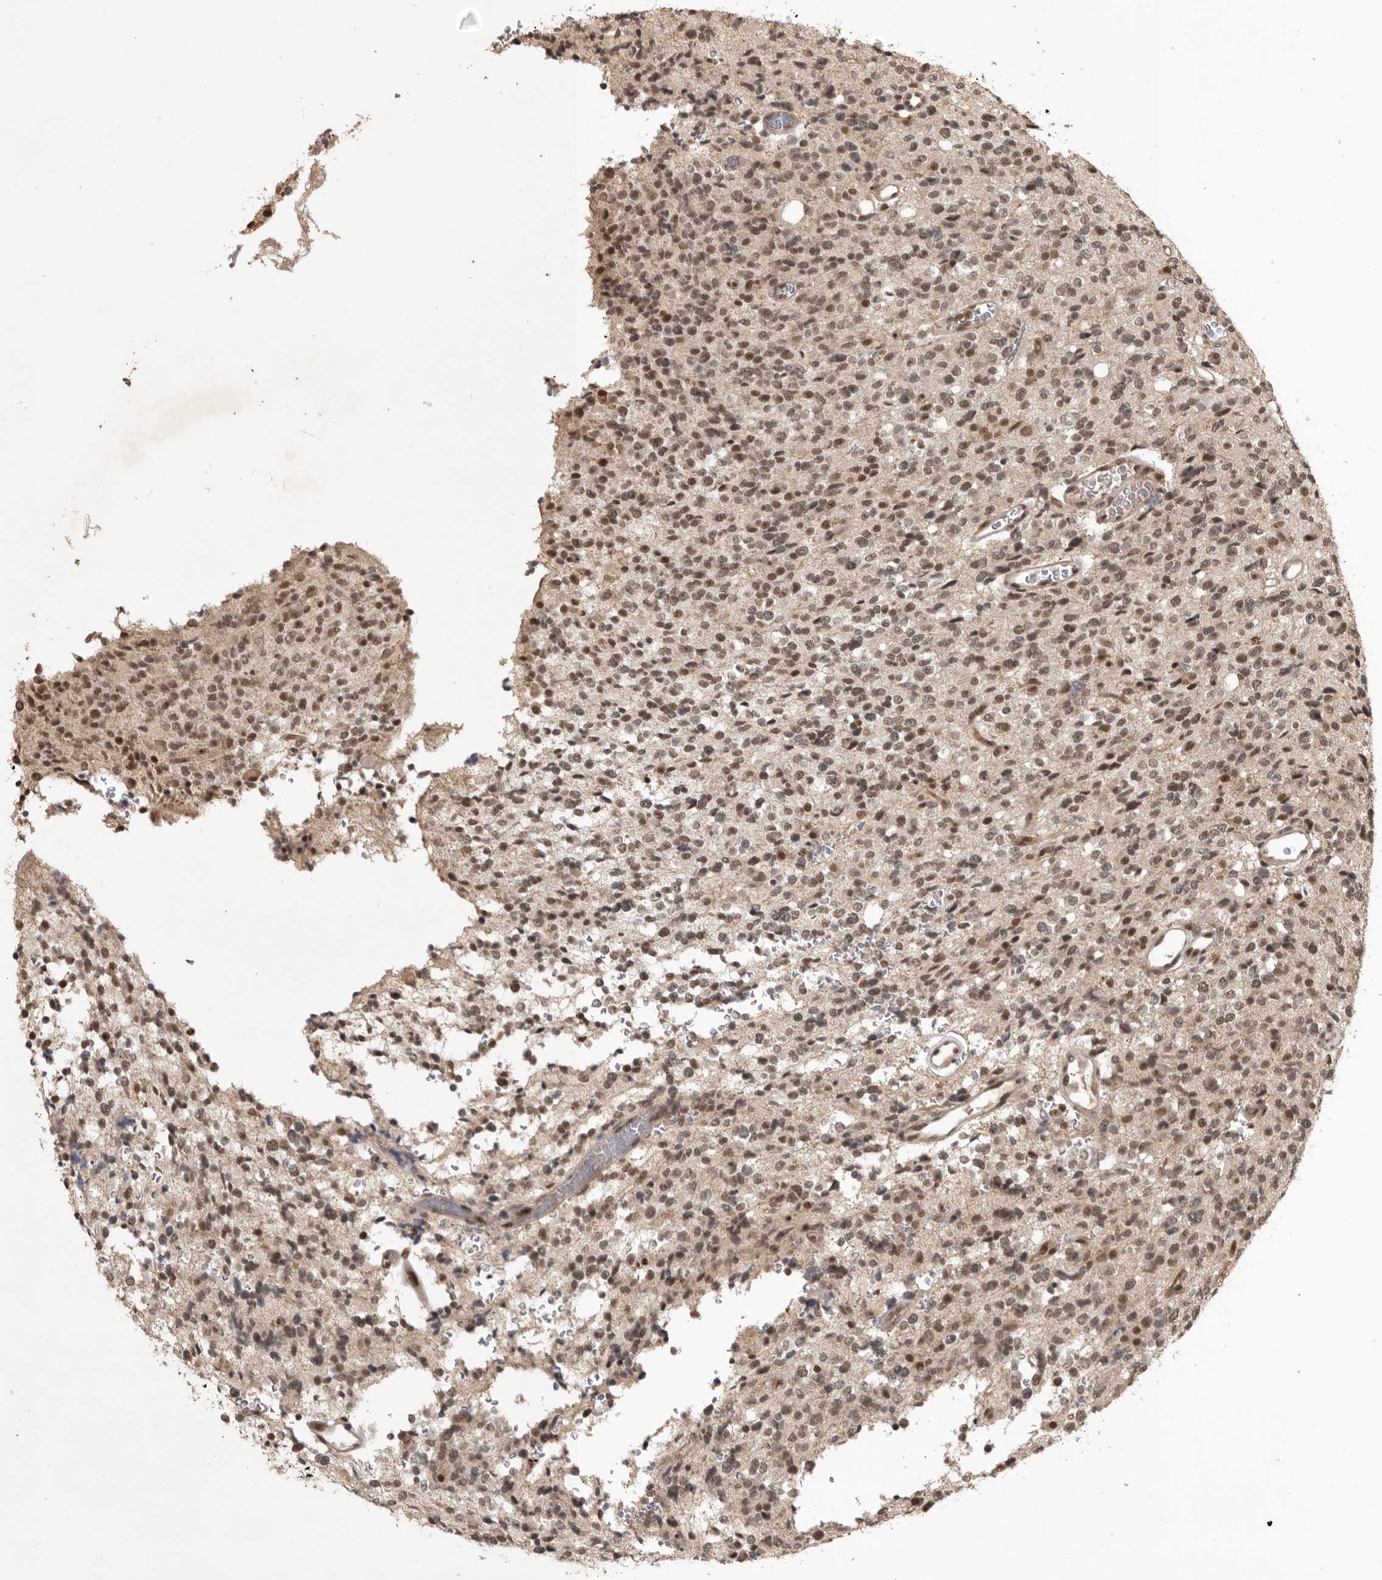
{"staining": {"intensity": "weak", "quantity": ">75%", "location": "nuclear"}, "tissue": "glioma", "cell_type": "Tumor cells", "image_type": "cancer", "snomed": [{"axis": "morphology", "description": "Glioma, malignant, High grade"}, {"axis": "topography", "description": "Brain"}], "caption": "Immunohistochemistry photomicrograph of human malignant high-grade glioma stained for a protein (brown), which displays low levels of weak nuclear expression in about >75% of tumor cells.", "gene": "CBLL1", "patient": {"sex": "male", "age": 34}}